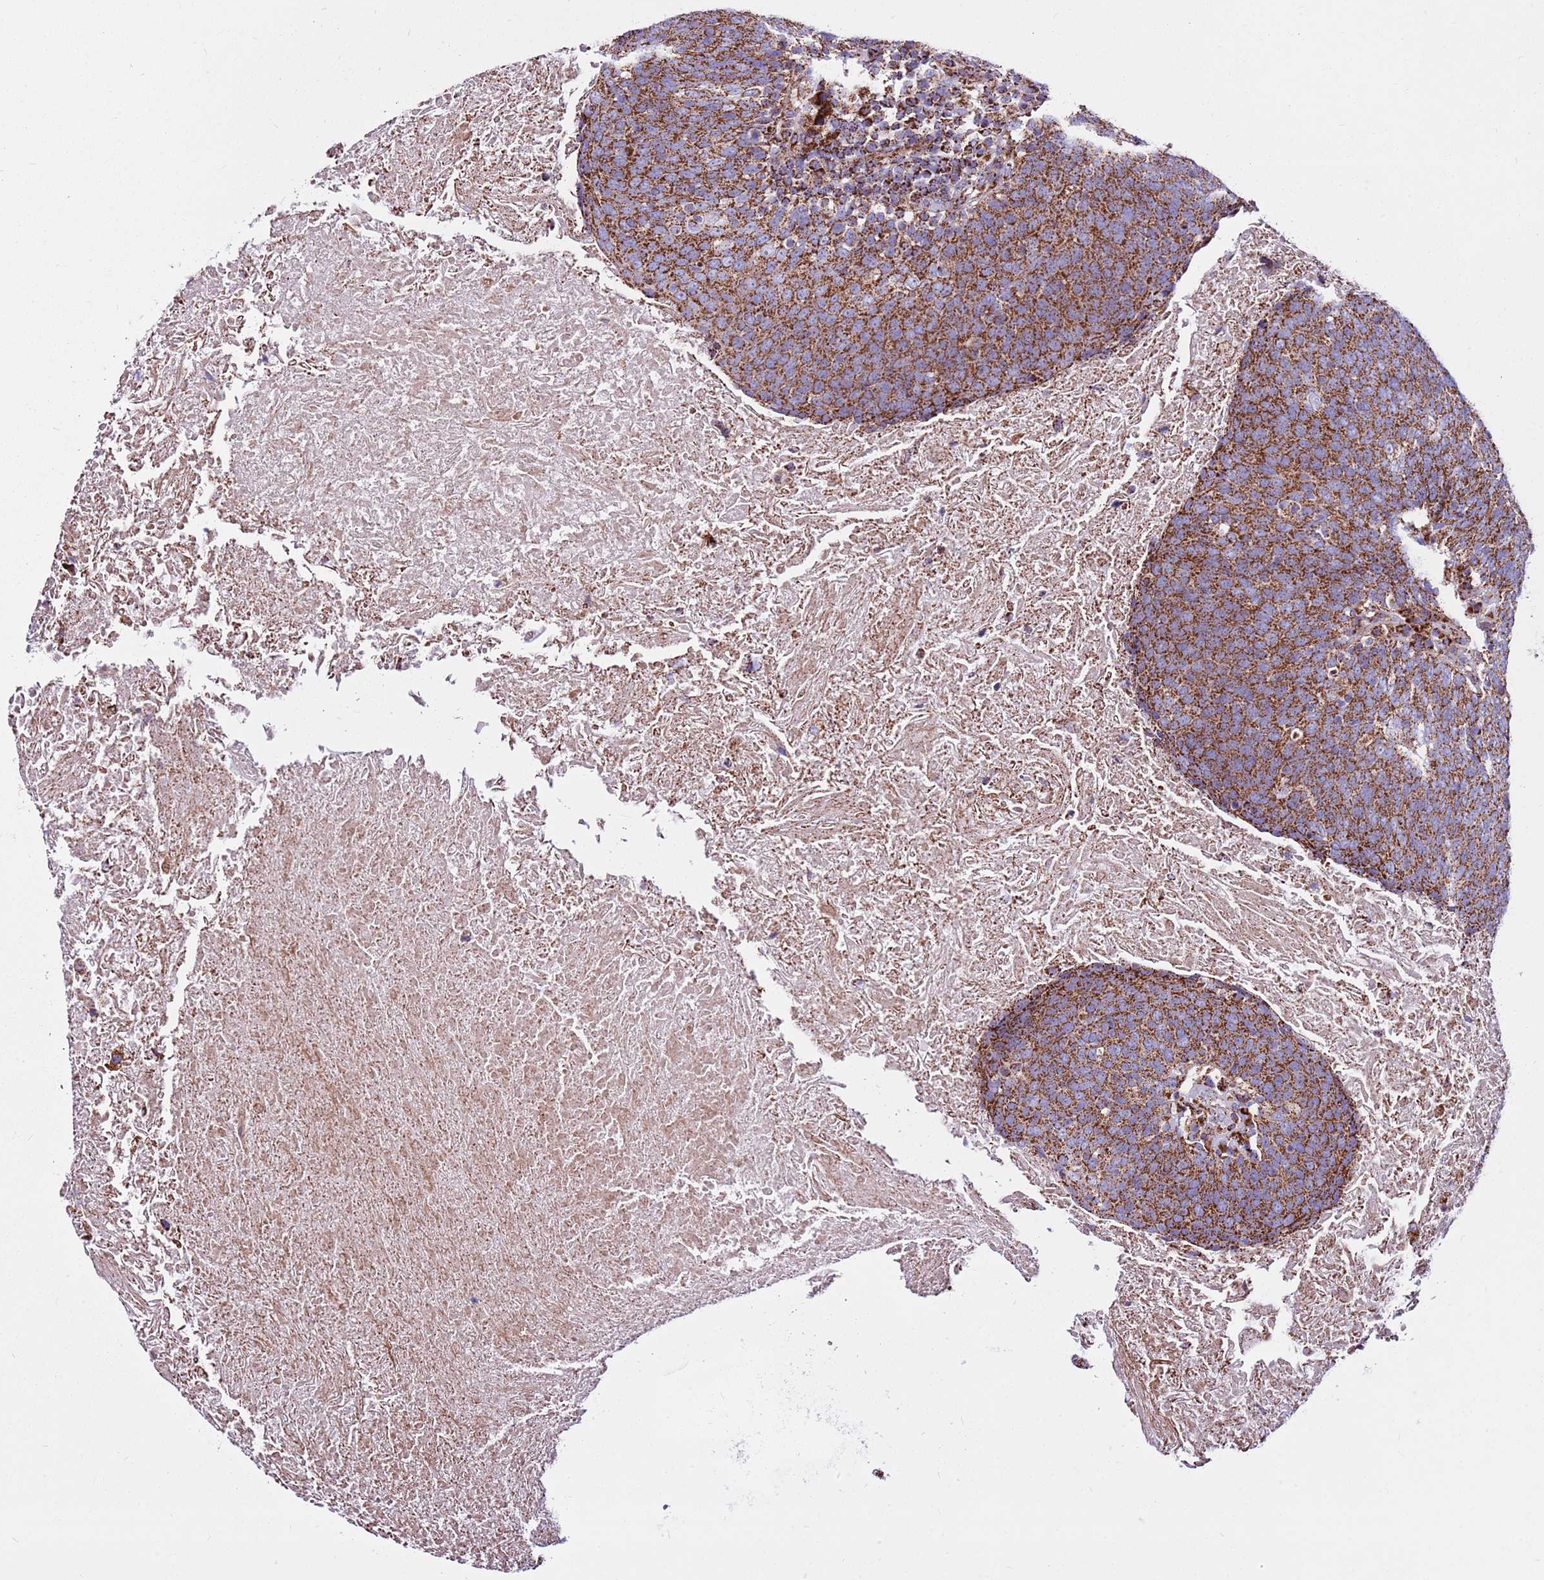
{"staining": {"intensity": "strong", "quantity": ">75%", "location": "cytoplasmic/membranous"}, "tissue": "head and neck cancer", "cell_type": "Tumor cells", "image_type": "cancer", "snomed": [{"axis": "morphology", "description": "Squamous cell carcinoma, NOS"}, {"axis": "morphology", "description": "Squamous cell carcinoma, metastatic, NOS"}, {"axis": "topography", "description": "Lymph node"}, {"axis": "topography", "description": "Head-Neck"}], "caption": "Brown immunohistochemical staining in human head and neck cancer reveals strong cytoplasmic/membranous expression in approximately >75% of tumor cells.", "gene": "HECTD4", "patient": {"sex": "male", "age": 62}}